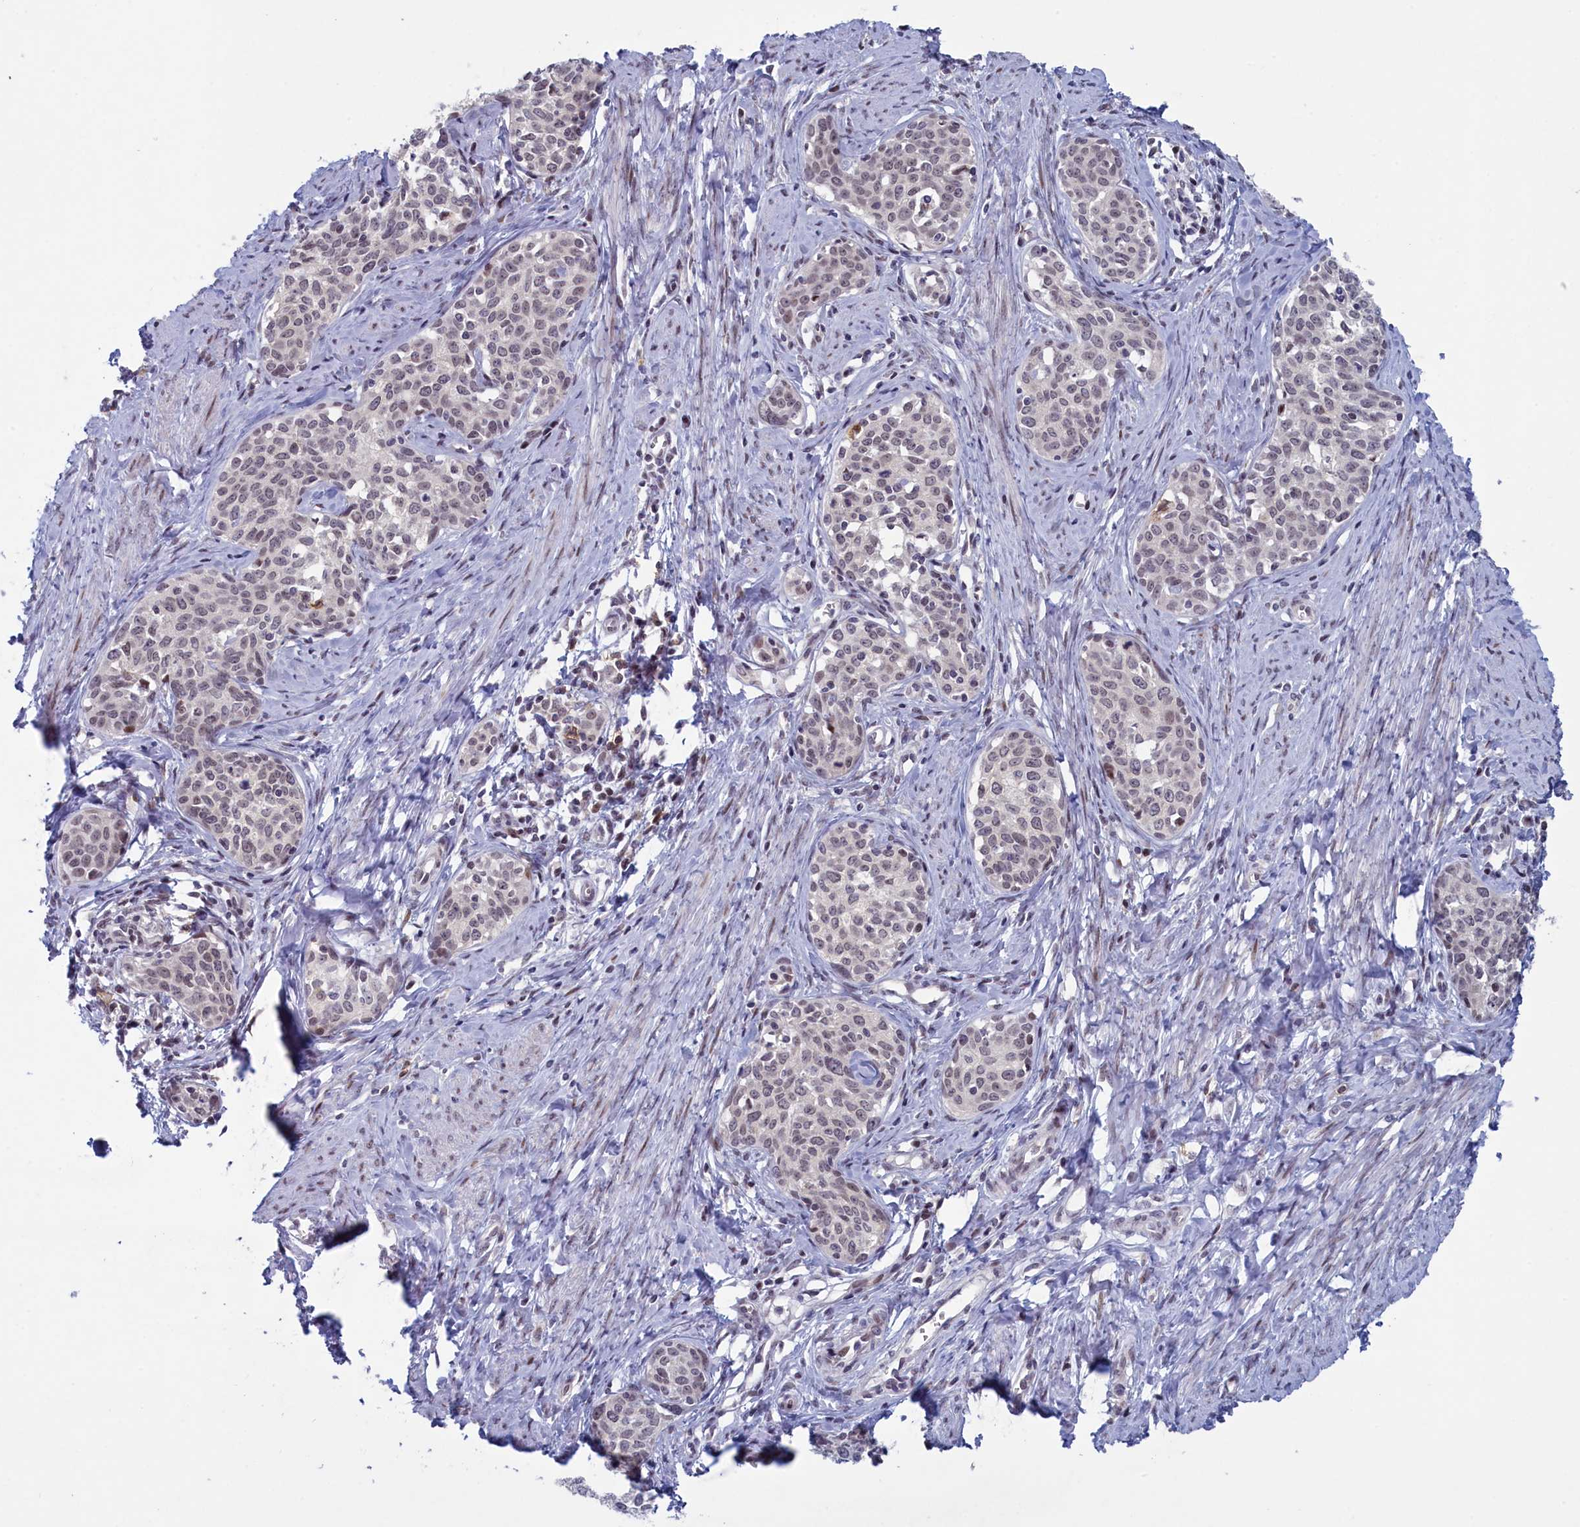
{"staining": {"intensity": "weak", "quantity": "25%-75%", "location": "nuclear"}, "tissue": "cervical cancer", "cell_type": "Tumor cells", "image_type": "cancer", "snomed": [{"axis": "morphology", "description": "Squamous cell carcinoma, NOS"}, {"axis": "topography", "description": "Cervix"}], "caption": "Immunohistochemistry (IHC) (DAB) staining of cervical cancer shows weak nuclear protein staining in approximately 25%-75% of tumor cells.", "gene": "ATF7IP2", "patient": {"sex": "female", "age": 52}}